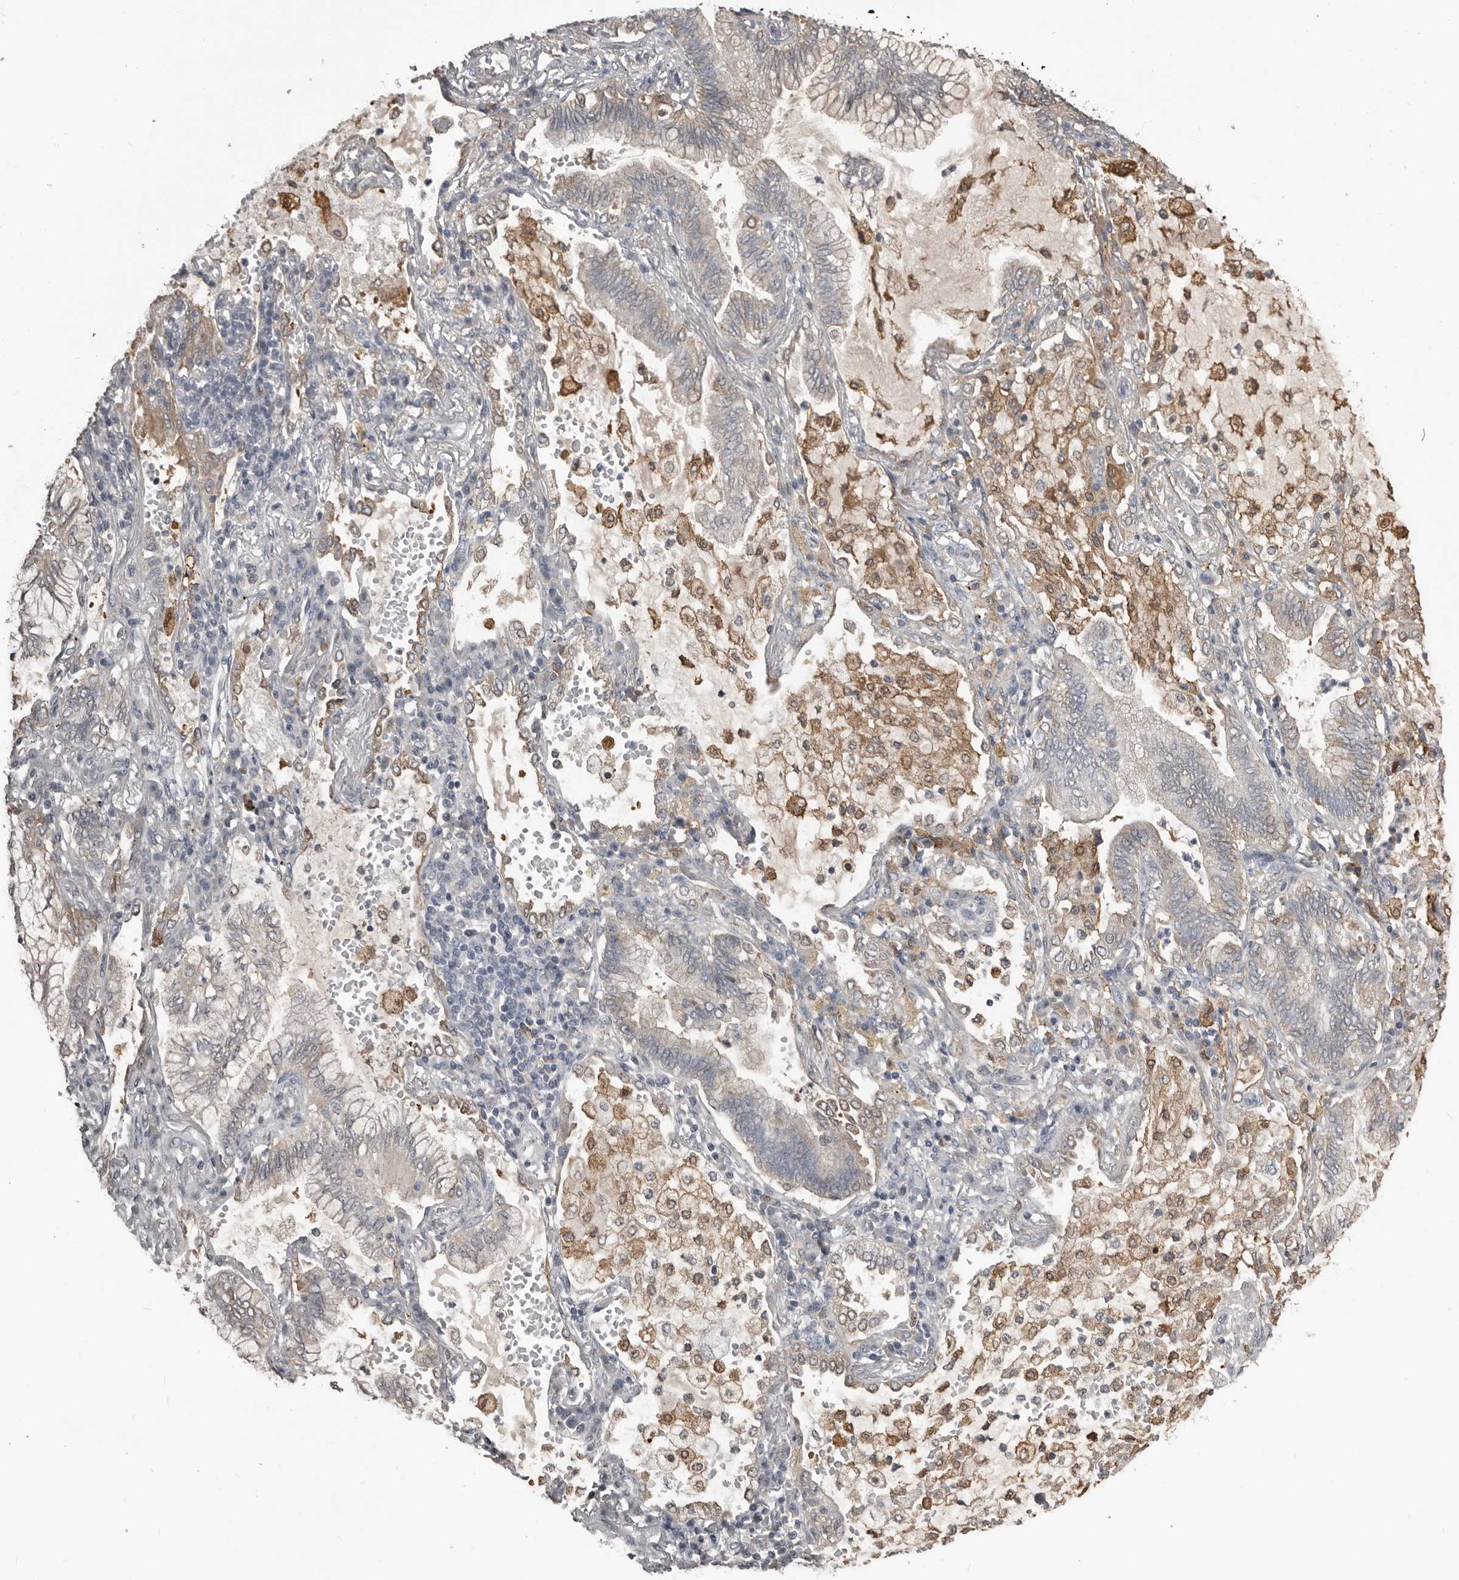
{"staining": {"intensity": "weak", "quantity": "25%-75%", "location": "cytoplasmic/membranous"}, "tissue": "lung cancer", "cell_type": "Tumor cells", "image_type": "cancer", "snomed": [{"axis": "morphology", "description": "Adenocarcinoma, NOS"}, {"axis": "topography", "description": "Lung"}], "caption": "A histopathology image of human lung adenocarcinoma stained for a protein exhibits weak cytoplasmic/membranous brown staining in tumor cells.", "gene": "KCNJ8", "patient": {"sex": "female", "age": 70}}